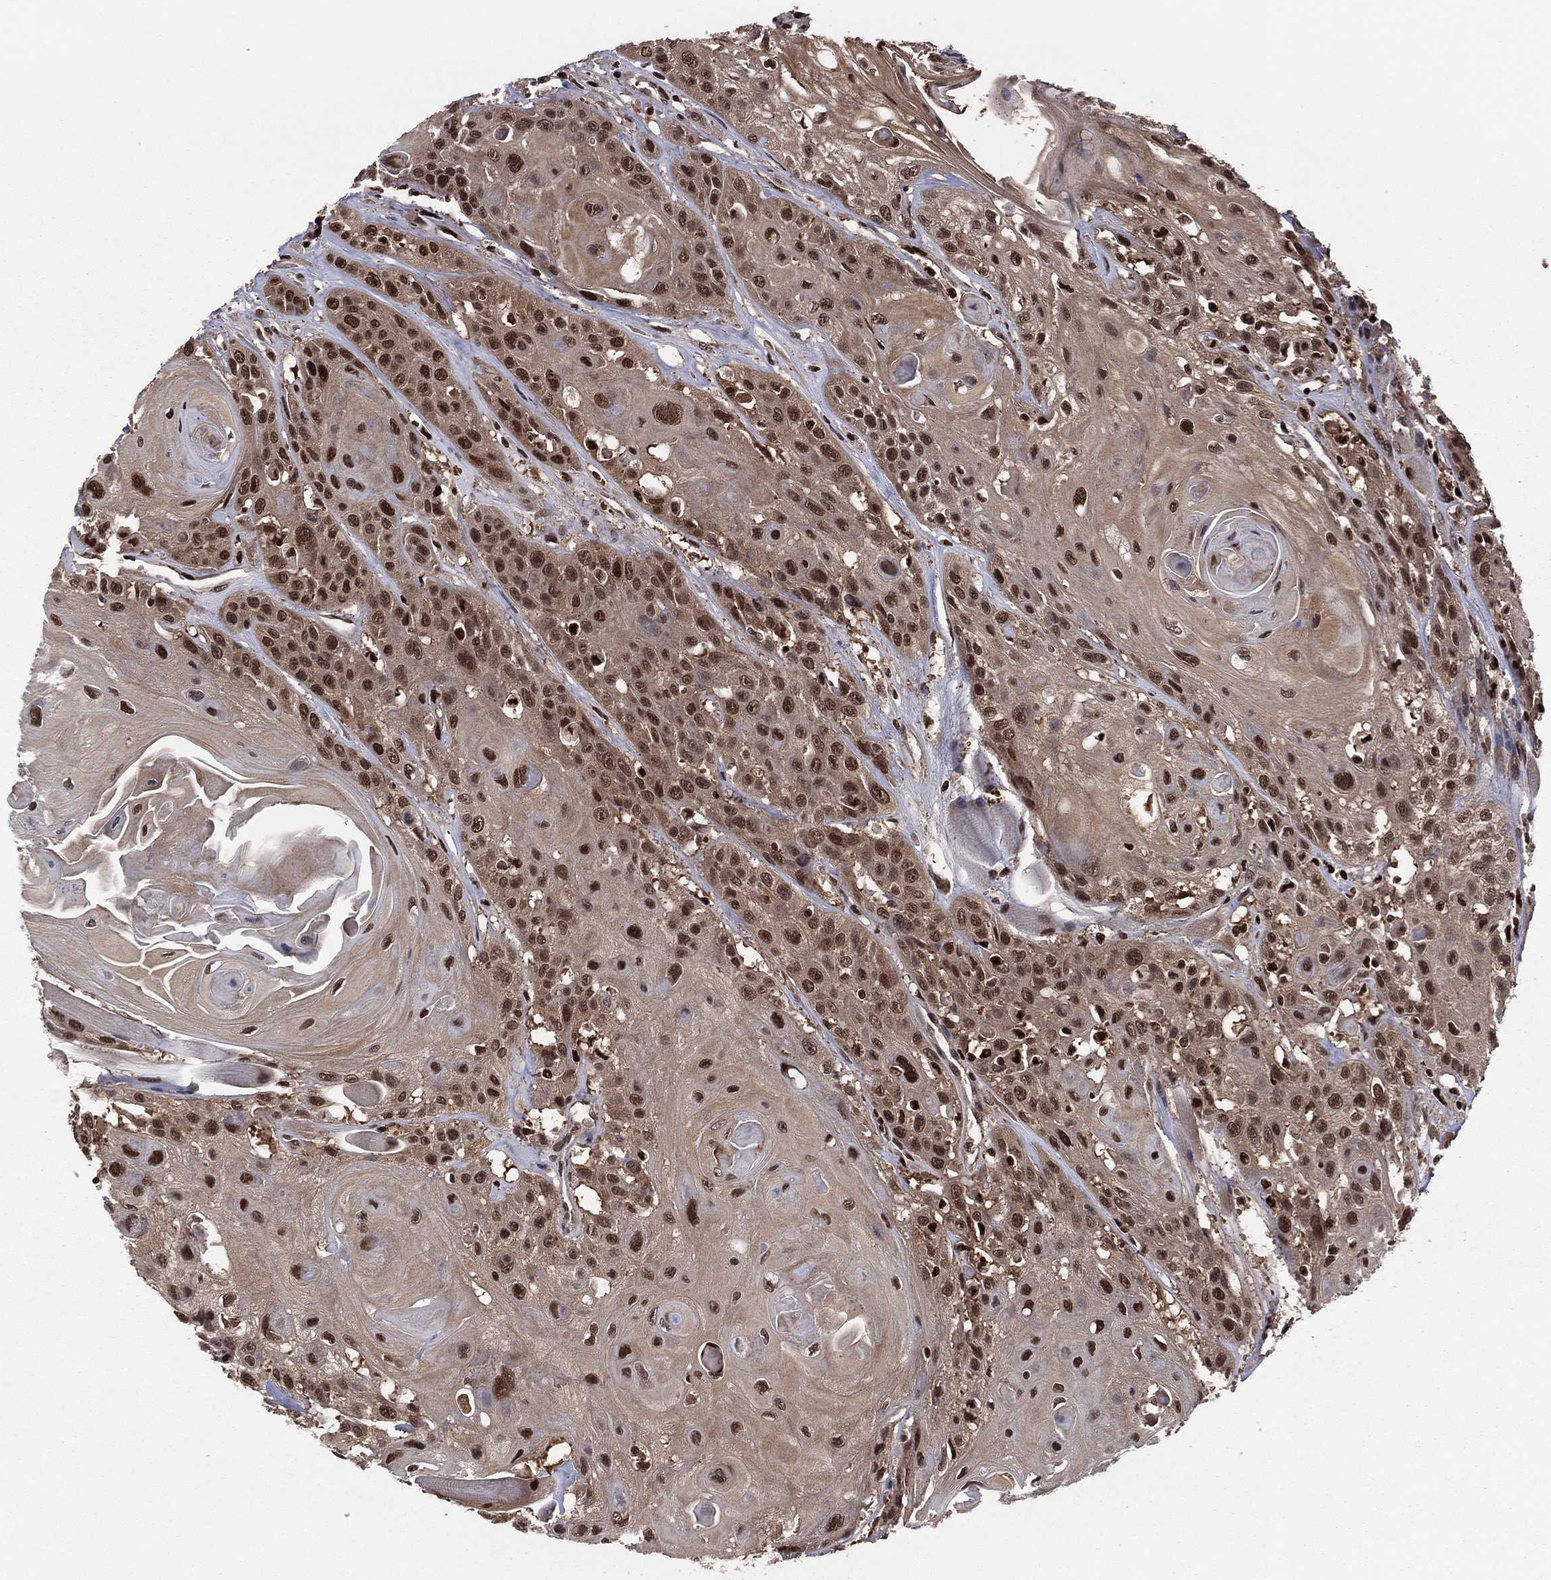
{"staining": {"intensity": "strong", "quantity": ">75%", "location": "nuclear"}, "tissue": "head and neck cancer", "cell_type": "Tumor cells", "image_type": "cancer", "snomed": [{"axis": "morphology", "description": "Squamous cell carcinoma, NOS"}, {"axis": "topography", "description": "Head-Neck"}], "caption": "This is a histology image of immunohistochemistry staining of head and neck squamous cell carcinoma, which shows strong positivity in the nuclear of tumor cells.", "gene": "PSMA1", "patient": {"sex": "female", "age": 59}}